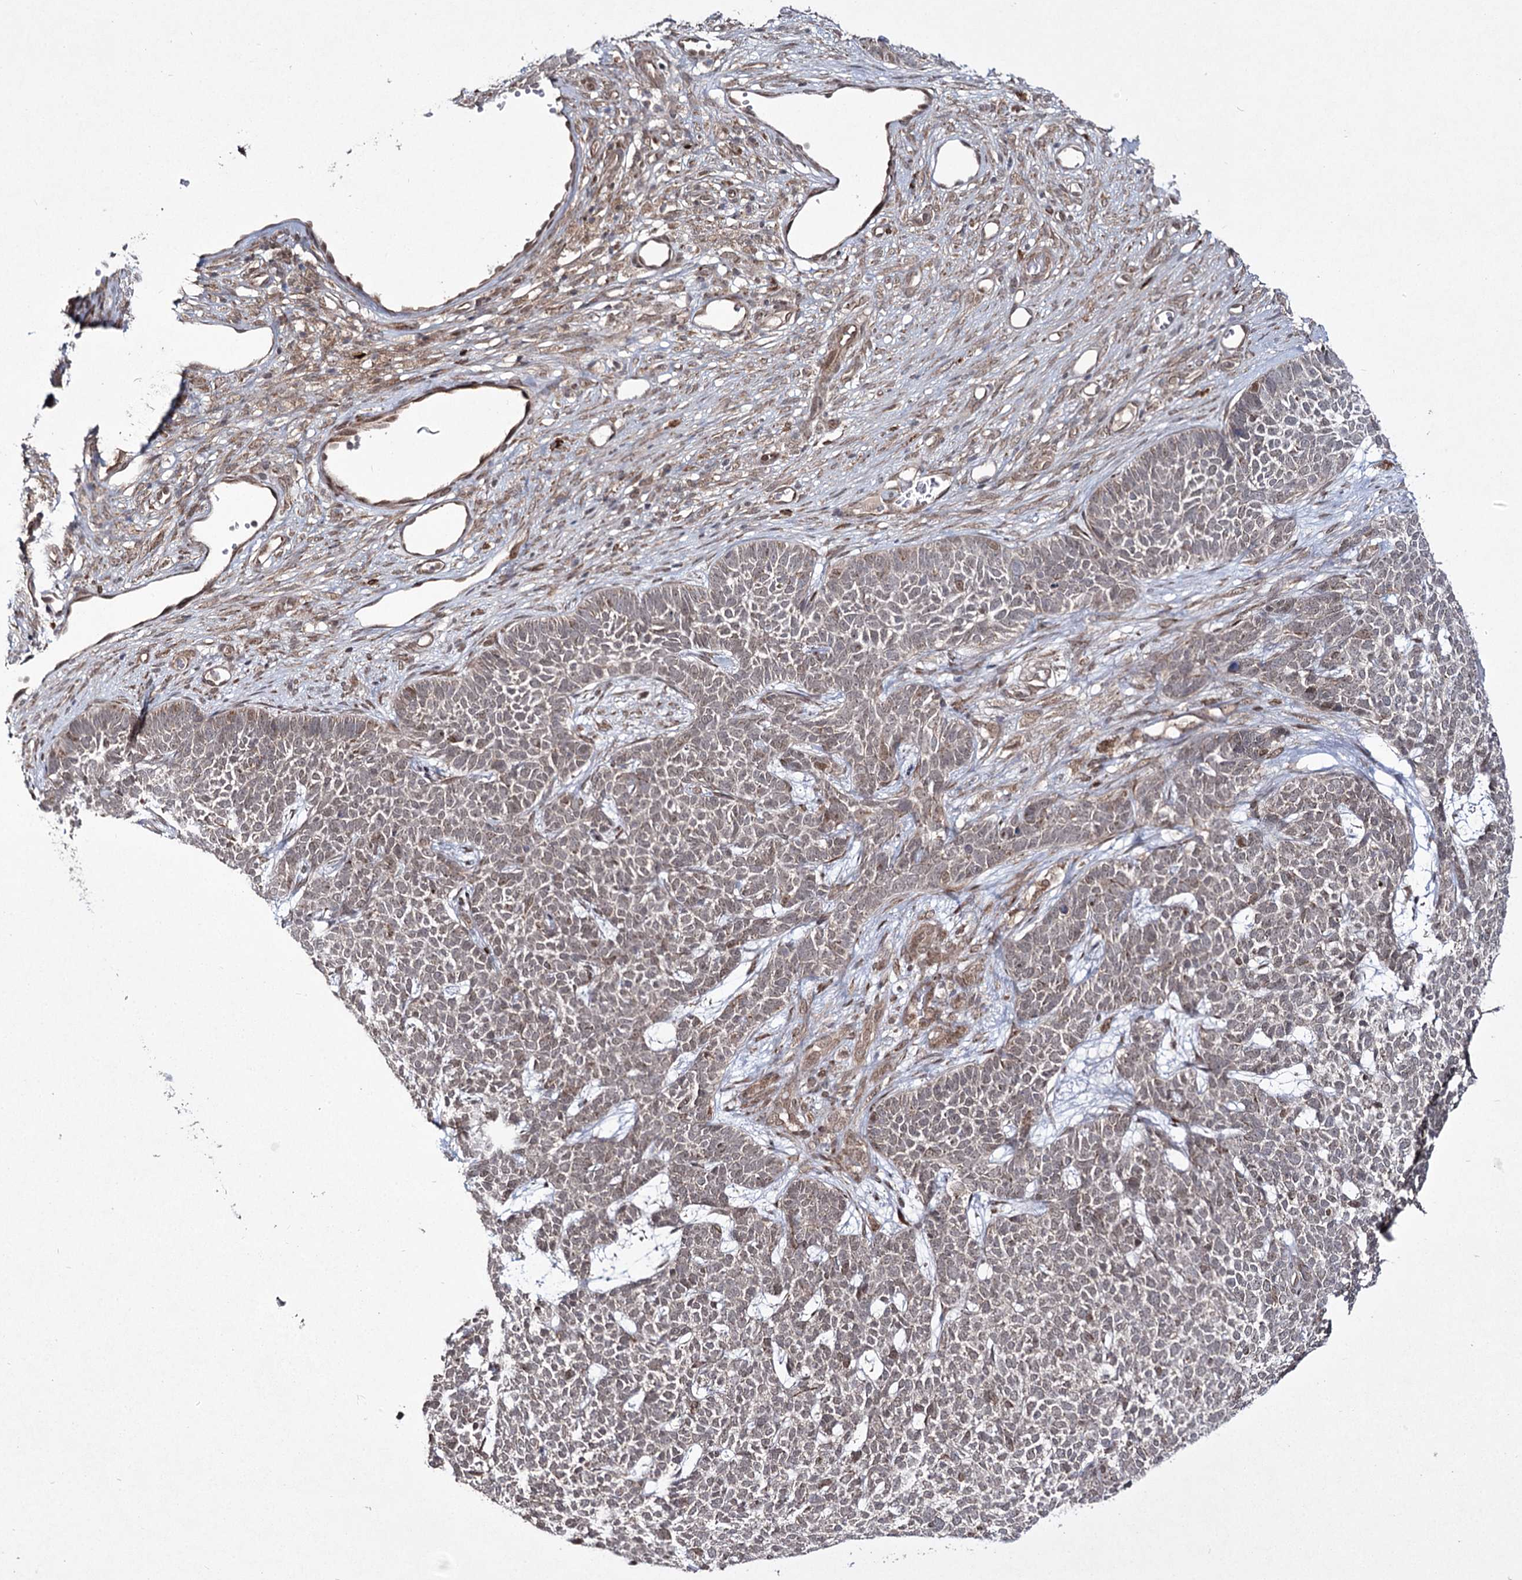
{"staining": {"intensity": "negative", "quantity": "none", "location": "none"}, "tissue": "skin cancer", "cell_type": "Tumor cells", "image_type": "cancer", "snomed": [{"axis": "morphology", "description": "Basal cell carcinoma"}, {"axis": "topography", "description": "Skin"}], "caption": "DAB (3,3'-diaminobenzidine) immunohistochemical staining of human skin basal cell carcinoma exhibits no significant positivity in tumor cells.", "gene": "TRNT1", "patient": {"sex": "female", "age": 84}}